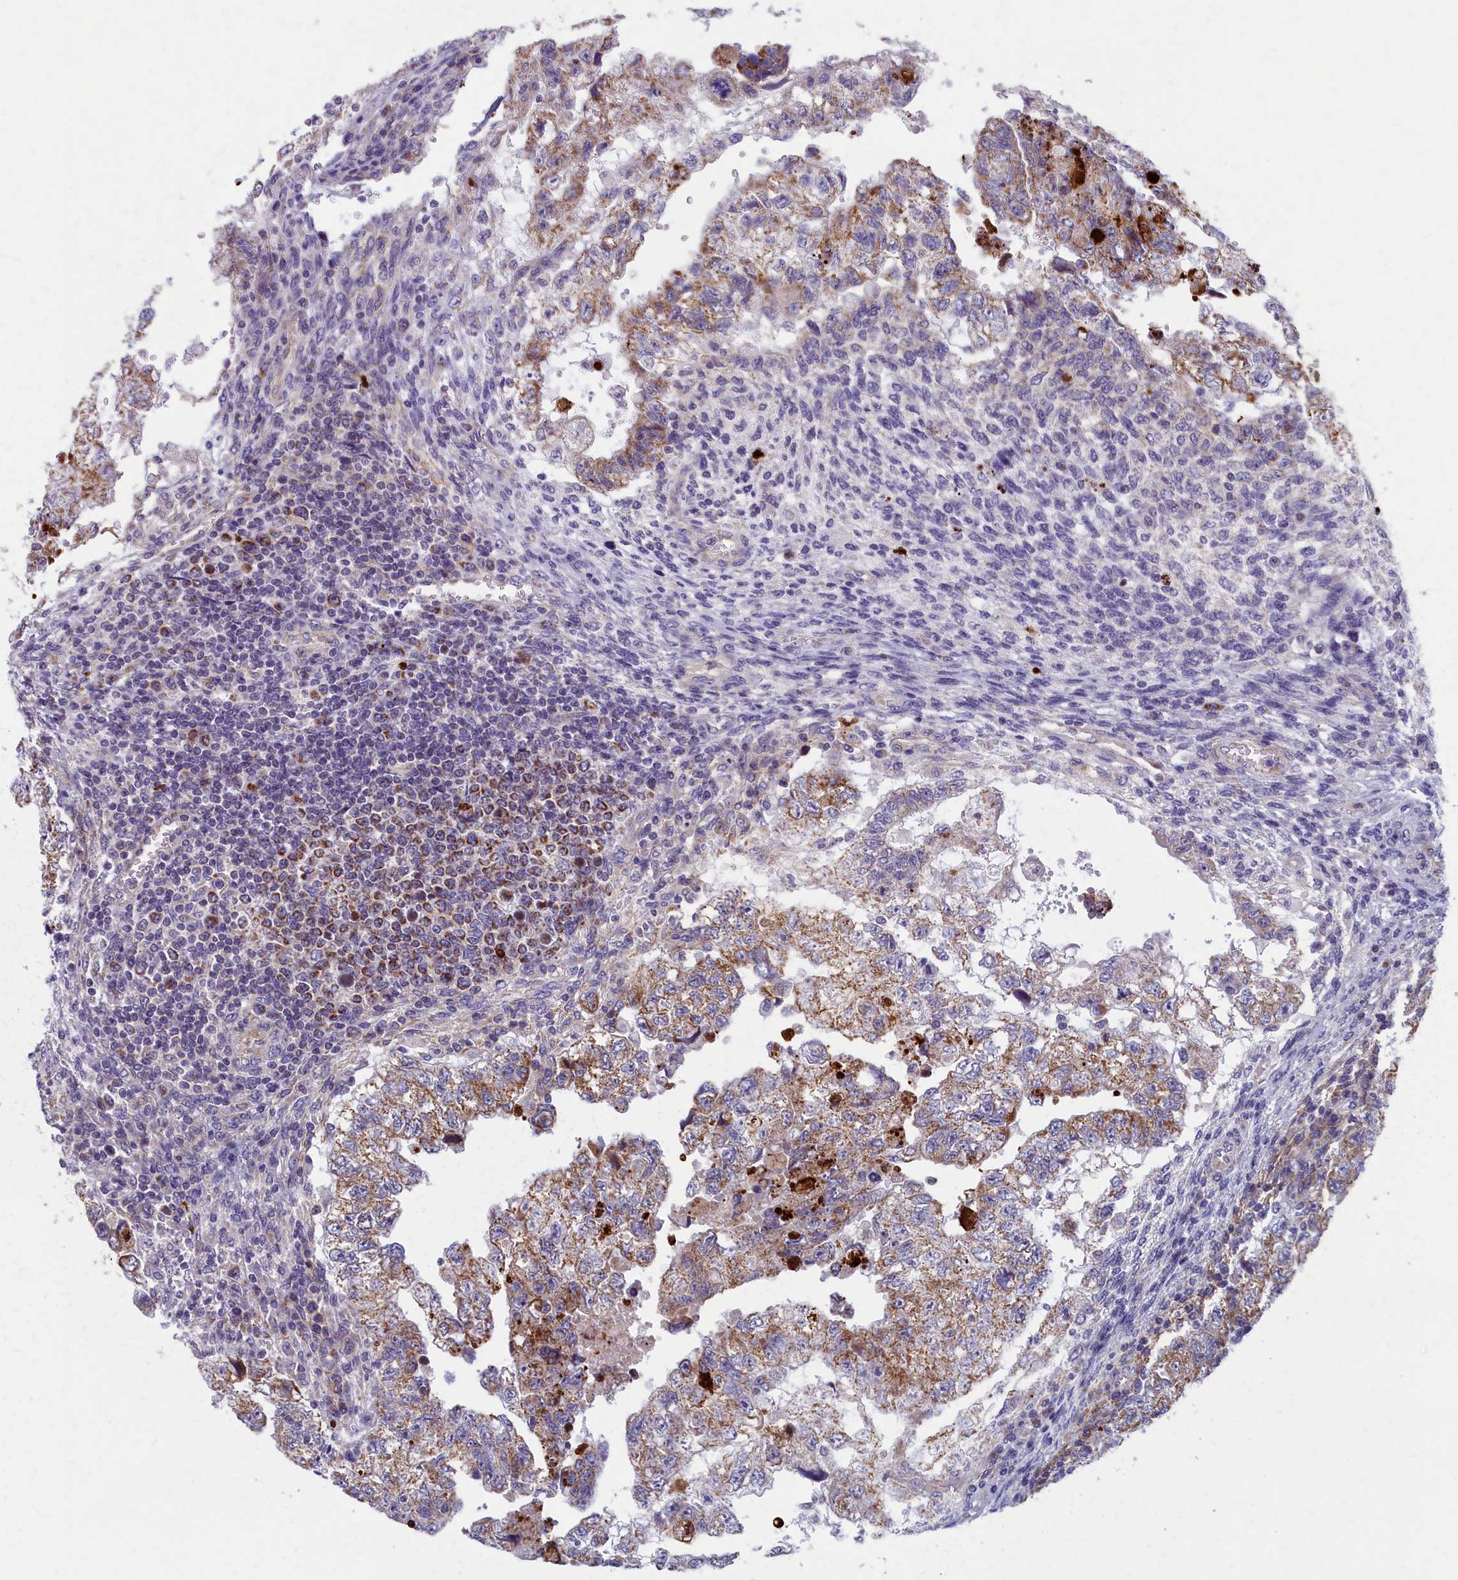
{"staining": {"intensity": "moderate", "quantity": ">75%", "location": "cytoplasmic/membranous"}, "tissue": "testis cancer", "cell_type": "Tumor cells", "image_type": "cancer", "snomed": [{"axis": "morphology", "description": "Carcinoma, Embryonal, NOS"}, {"axis": "topography", "description": "Testis"}], "caption": "The image demonstrates staining of testis embryonal carcinoma, revealing moderate cytoplasmic/membranous protein positivity (brown color) within tumor cells.", "gene": "MRPS25", "patient": {"sex": "male", "age": 36}}